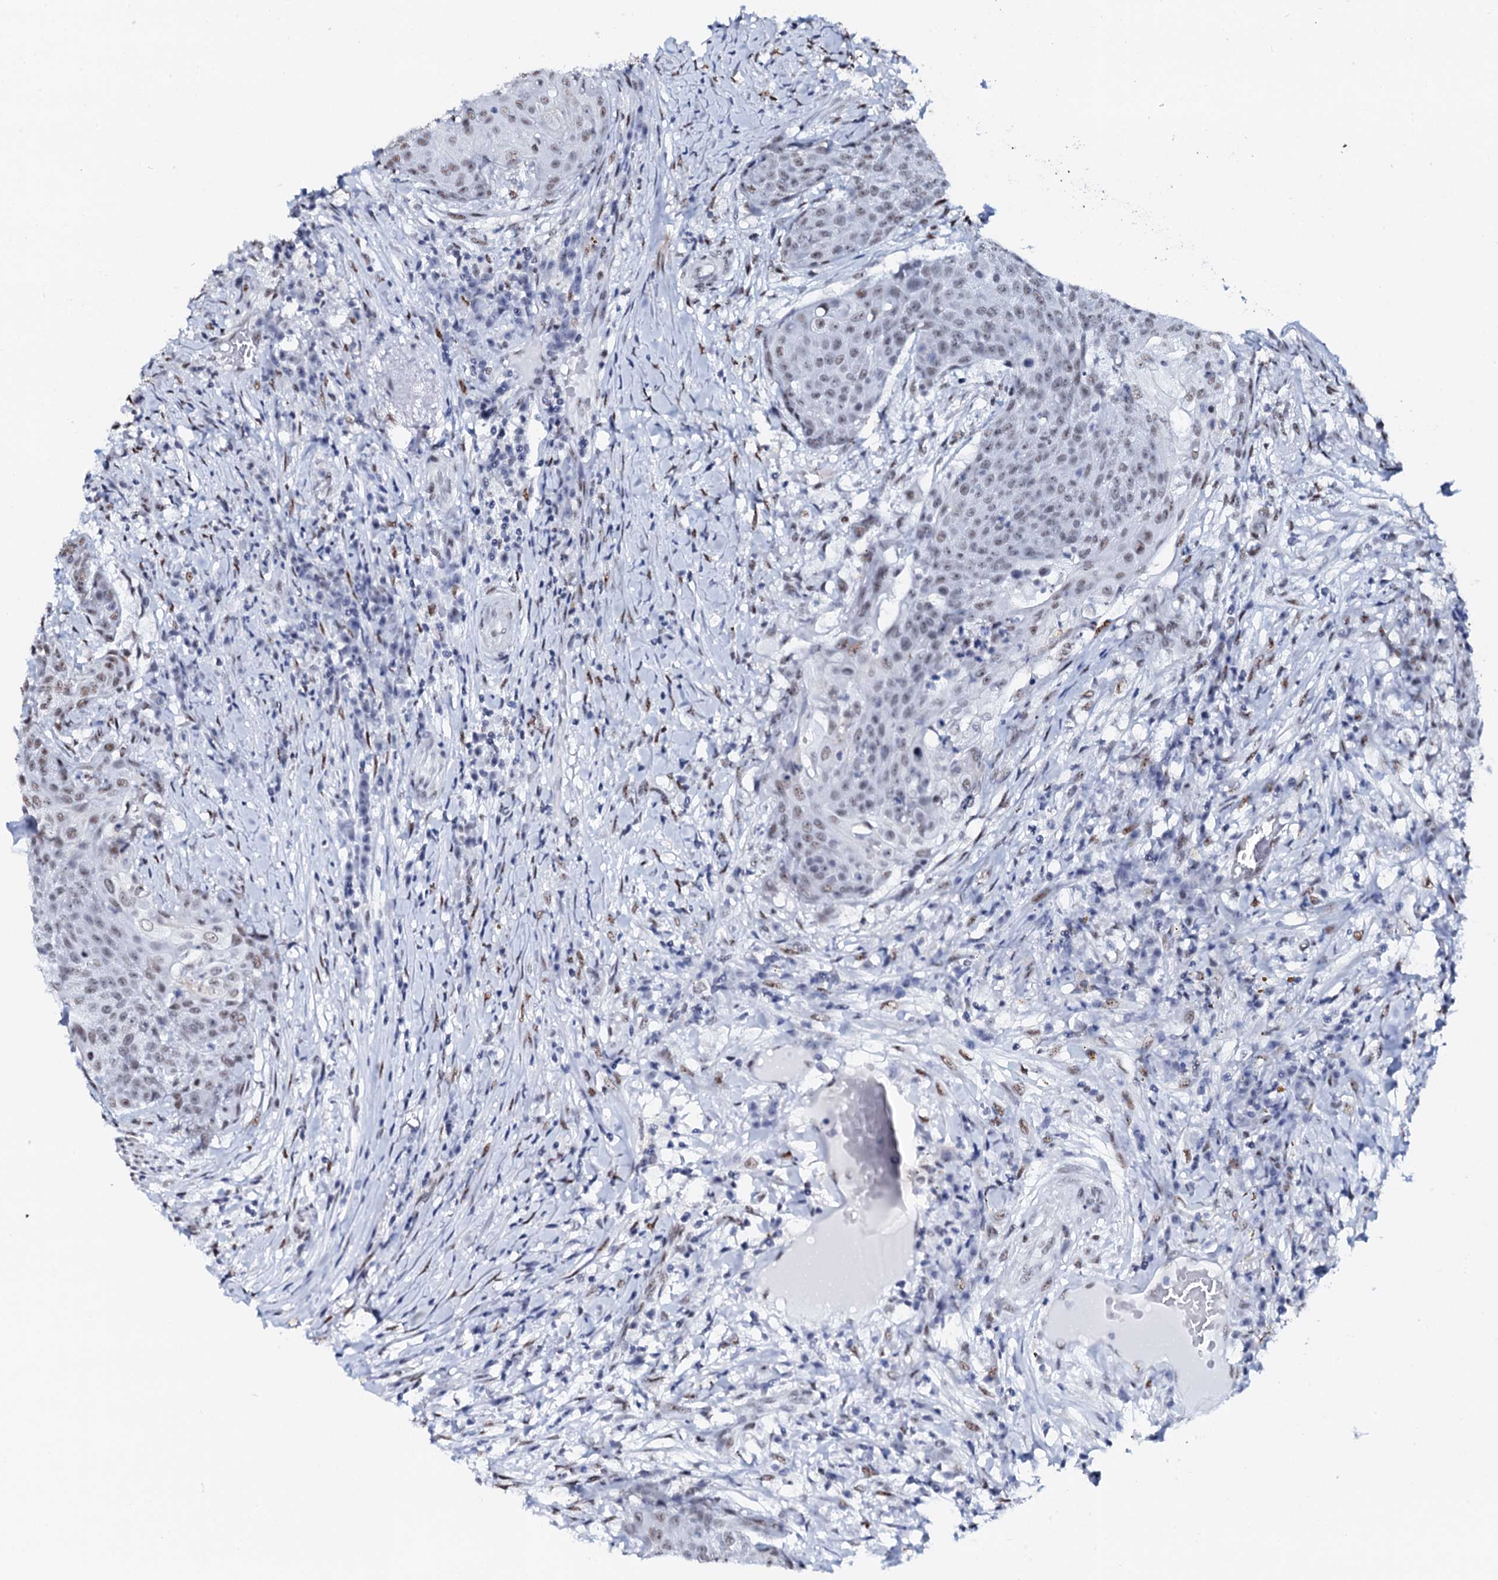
{"staining": {"intensity": "weak", "quantity": "25%-75%", "location": "nuclear"}, "tissue": "urothelial cancer", "cell_type": "Tumor cells", "image_type": "cancer", "snomed": [{"axis": "morphology", "description": "Urothelial carcinoma, High grade"}, {"axis": "topography", "description": "Urinary bladder"}], "caption": "Immunohistochemistry (IHC) photomicrograph of urothelial cancer stained for a protein (brown), which shows low levels of weak nuclear positivity in about 25%-75% of tumor cells.", "gene": "NKAPD1", "patient": {"sex": "female", "age": 63}}